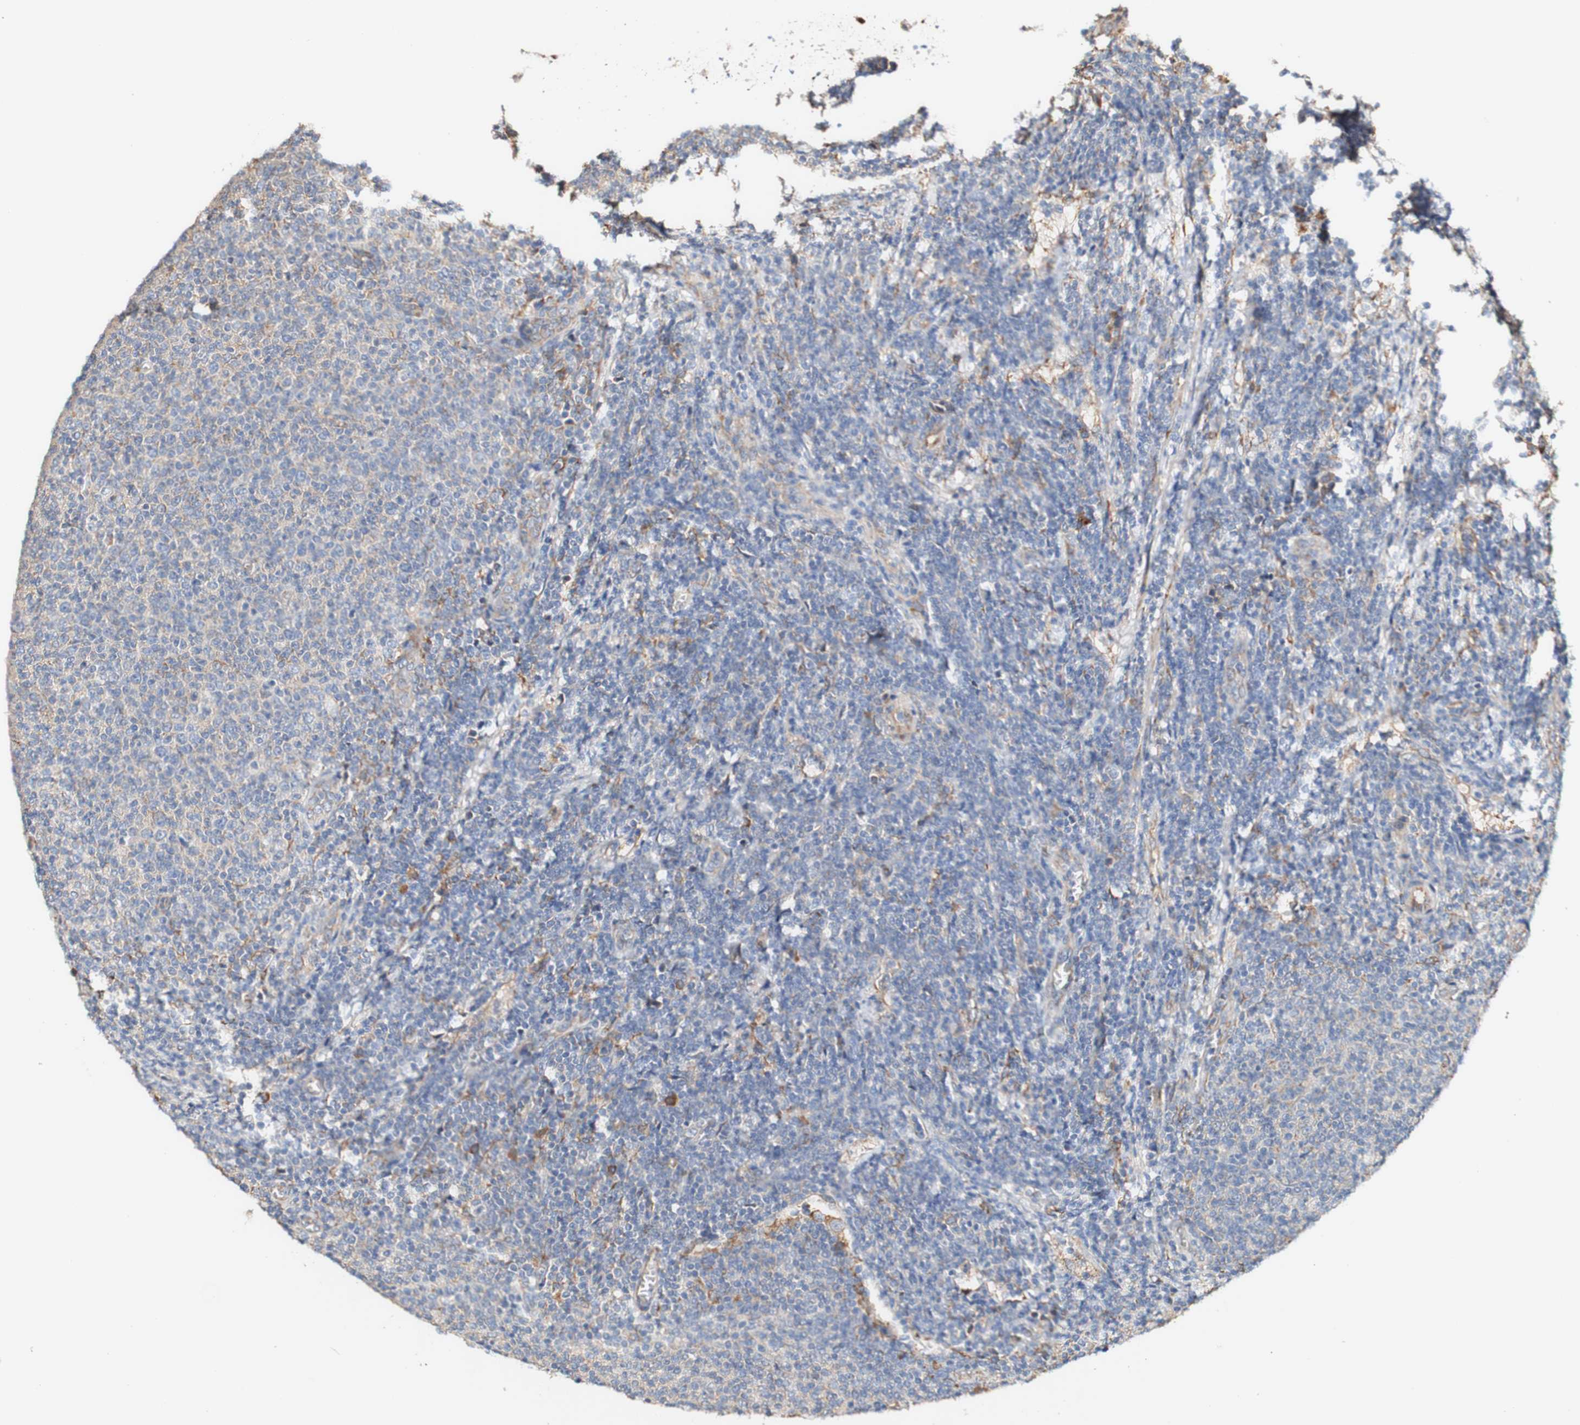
{"staining": {"intensity": "negative", "quantity": "none", "location": "none"}, "tissue": "lymphoma", "cell_type": "Tumor cells", "image_type": "cancer", "snomed": [{"axis": "morphology", "description": "Malignant lymphoma, non-Hodgkin's type, Low grade"}, {"axis": "topography", "description": "Lymph node"}], "caption": "This is a image of IHC staining of lymphoma, which shows no positivity in tumor cells. (DAB (3,3'-diaminobenzidine) IHC visualized using brightfield microscopy, high magnification).", "gene": "EIF2AK4", "patient": {"sex": "male", "age": 66}}